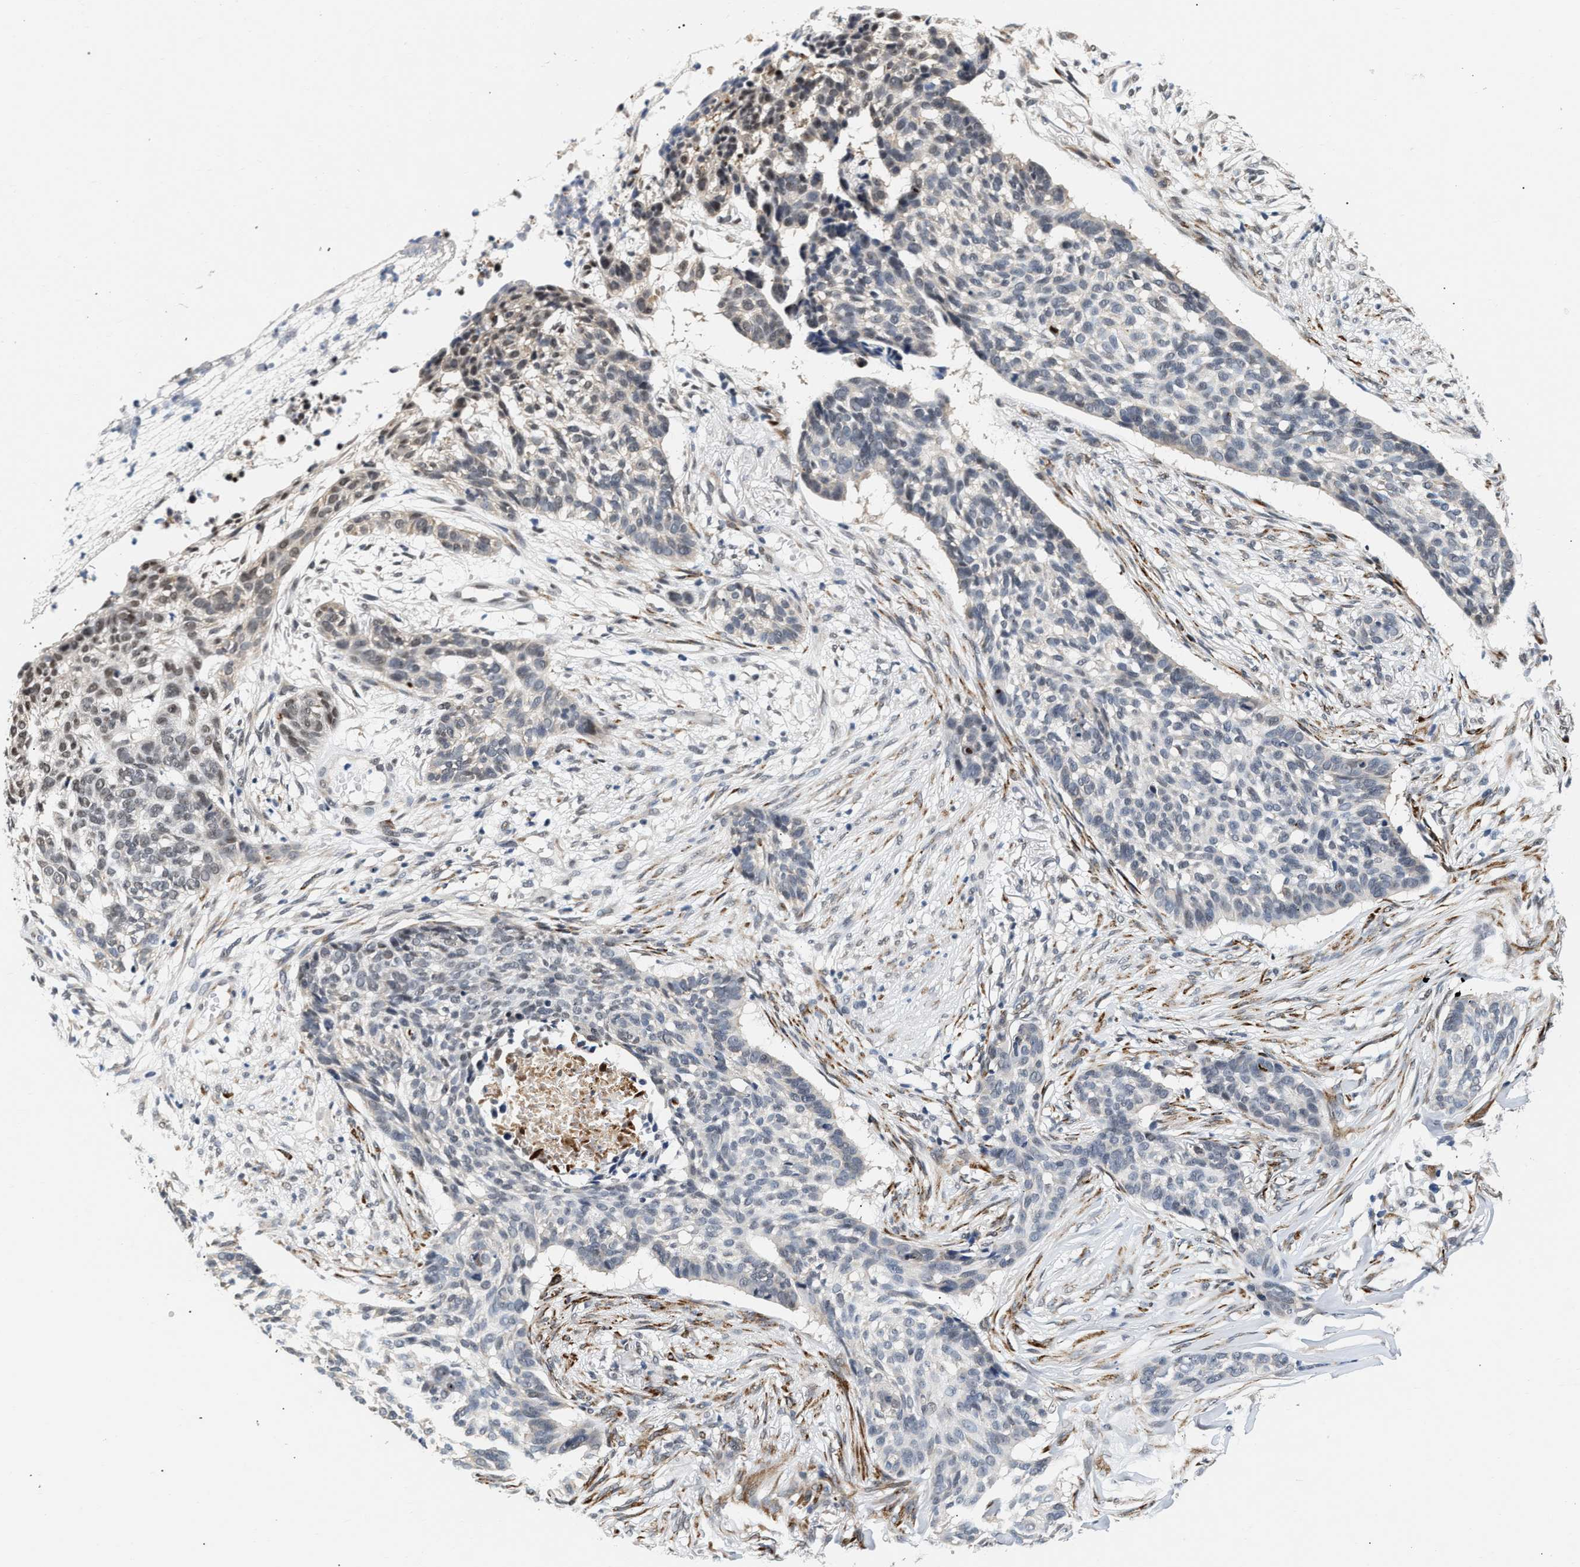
{"staining": {"intensity": "weak", "quantity": "<25%", "location": "nuclear"}, "tissue": "skin cancer", "cell_type": "Tumor cells", "image_type": "cancer", "snomed": [{"axis": "morphology", "description": "Basal cell carcinoma"}, {"axis": "topography", "description": "Skin"}], "caption": "There is no significant expression in tumor cells of skin basal cell carcinoma.", "gene": "THOC1", "patient": {"sex": "male", "age": 85}}